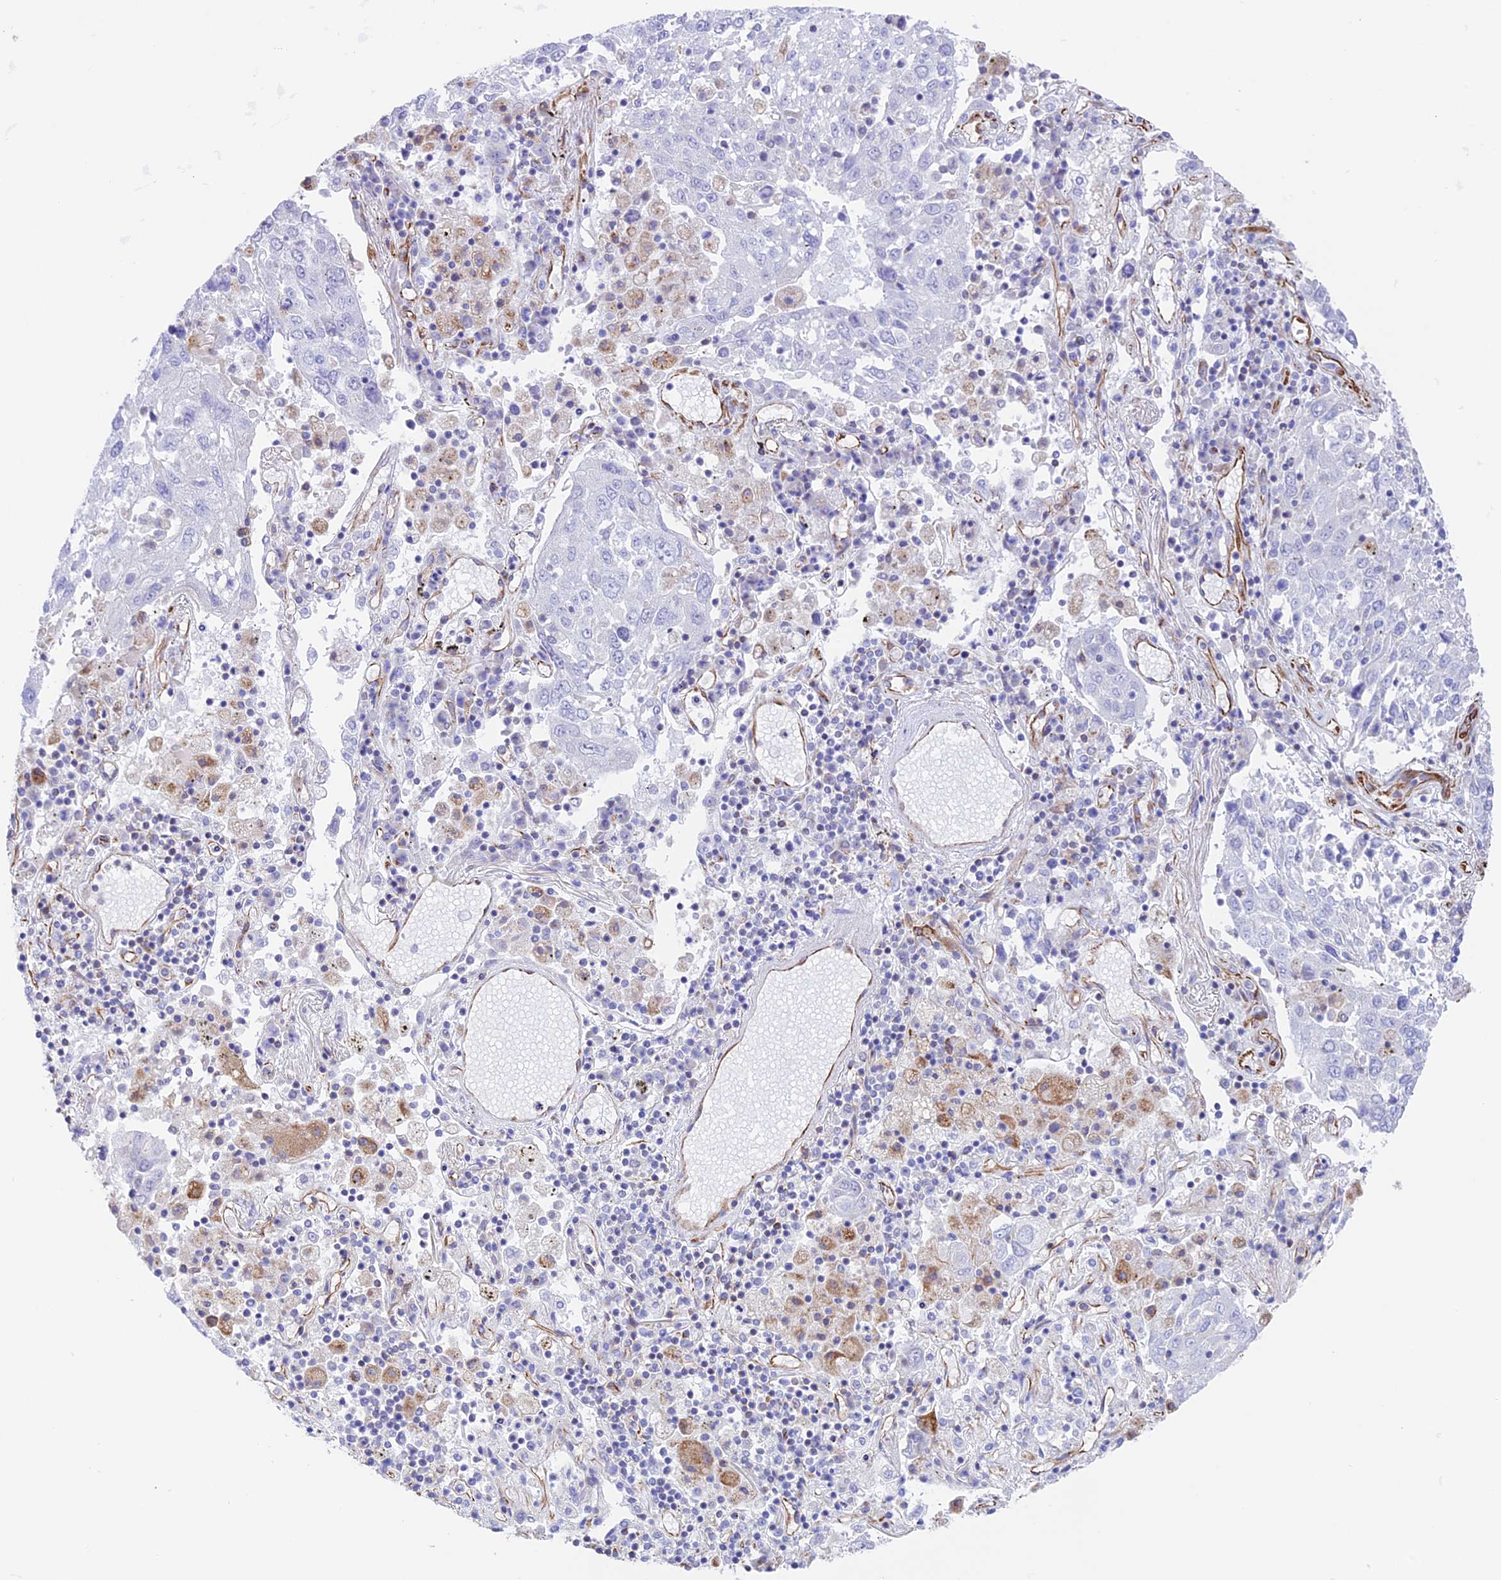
{"staining": {"intensity": "negative", "quantity": "none", "location": "none"}, "tissue": "lung cancer", "cell_type": "Tumor cells", "image_type": "cancer", "snomed": [{"axis": "morphology", "description": "Squamous cell carcinoma, NOS"}, {"axis": "topography", "description": "Lung"}], "caption": "A high-resolution photomicrograph shows IHC staining of lung squamous cell carcinoma, which displays no significant positivity in tumor cells.", "gene": "ZNF652", "patient": {"sex": "male", "age": 65}}